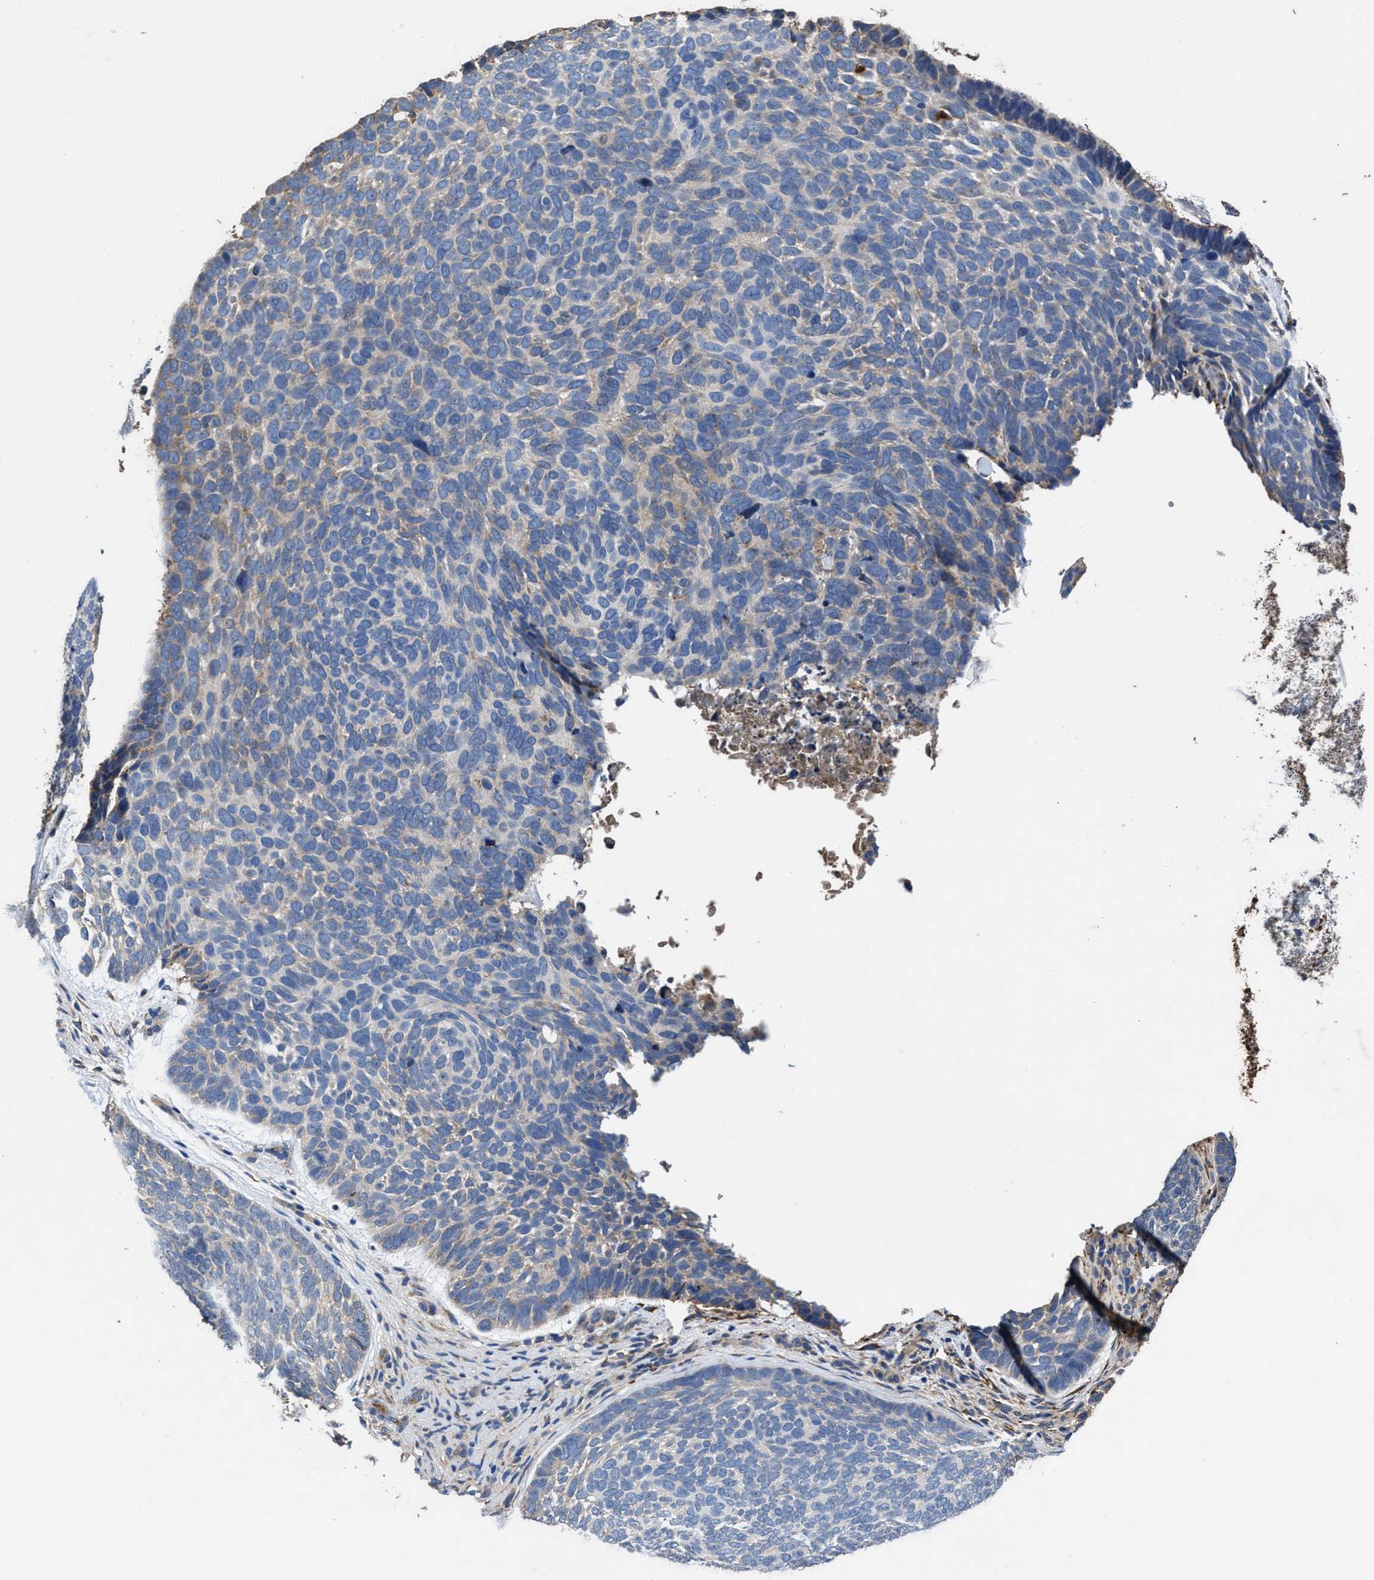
{"staining": {"intensity": "negative", "quantity": "none", "location": "none"}, "tissue": "skin cancer", "cell_type": "Tumor cells", "image_type": "cancer", "snomed": [{"axis": "morphology", "description": "Basal cell carcinoma"}, {"axis": "topography", "description": "Skin"}, {"axis": "topography", "description": "Skin of head"}], "caption": "Image shows no protein positivity in tumor cells of skin basal cell carcinoma tissue.", "gene": "IDNK", "patient": {"sex": "female", "age": 85}}